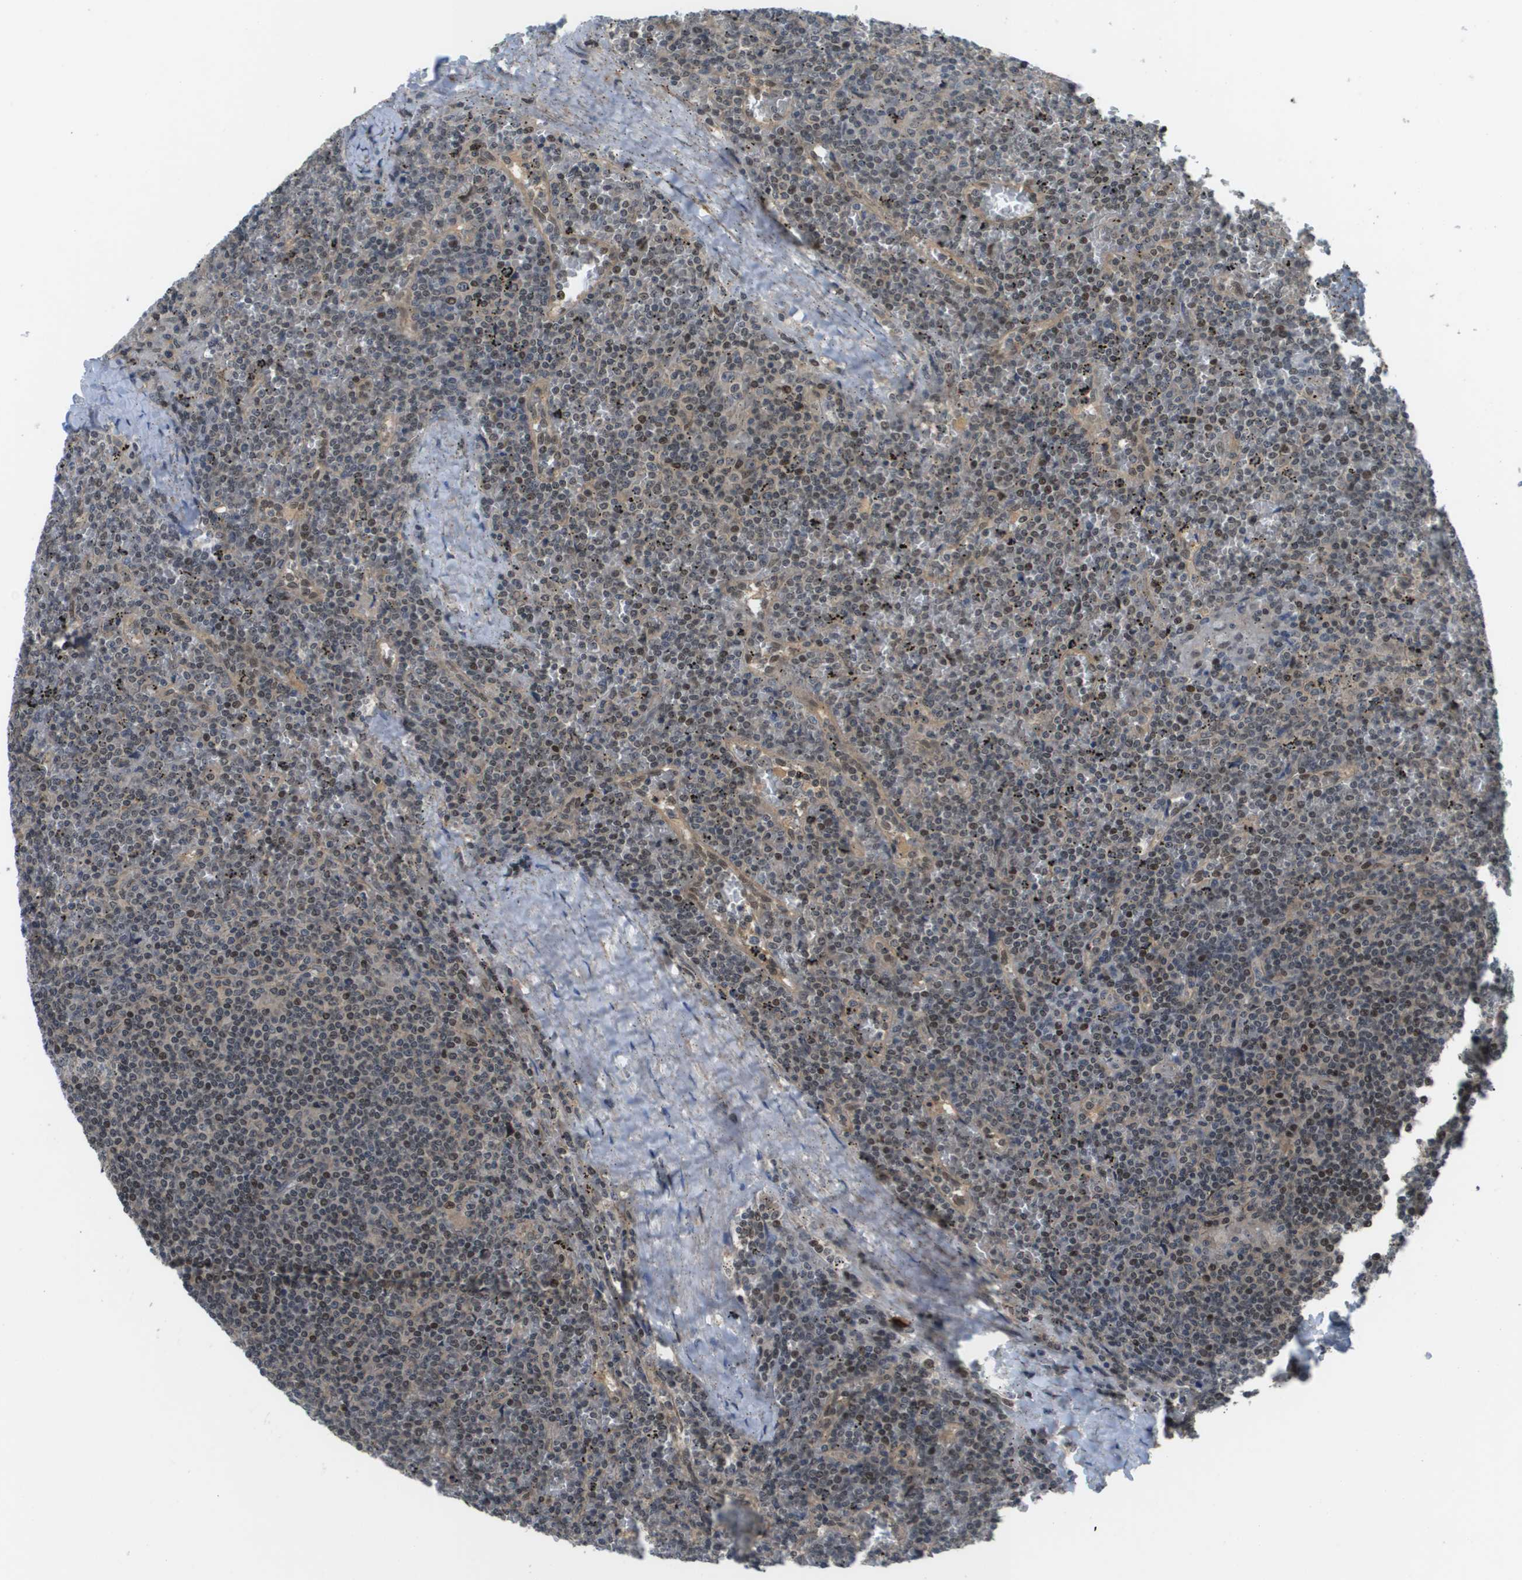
{"staining": {"intensity": "weak", "quantity": "25%-75%", "location": "cytoplasmic/membranous,nuclear"}, "tissue": "lymphoma", "cell_type": "Tumor cells", "image_type": "cancer", "snomed": [{"axis": "morphology", "description": "Malignant lymphoma, non-Hodgkin's type, Low grade"}, {"axis": "topography", "description": "Spleen"}], "caption": "The photomicrograph exhibits staining of malignant lymphoma, non-Hodgkin's type (low-grade), revealing weak cytoplasmic/membranous and nuclear protein positivity (brown color) within tumor cells. The protein of interest is shown in brown color, while the nuclei are stained blue.", "gene": "ENPP5", "patient": {"sex": "female", "age": 19}}